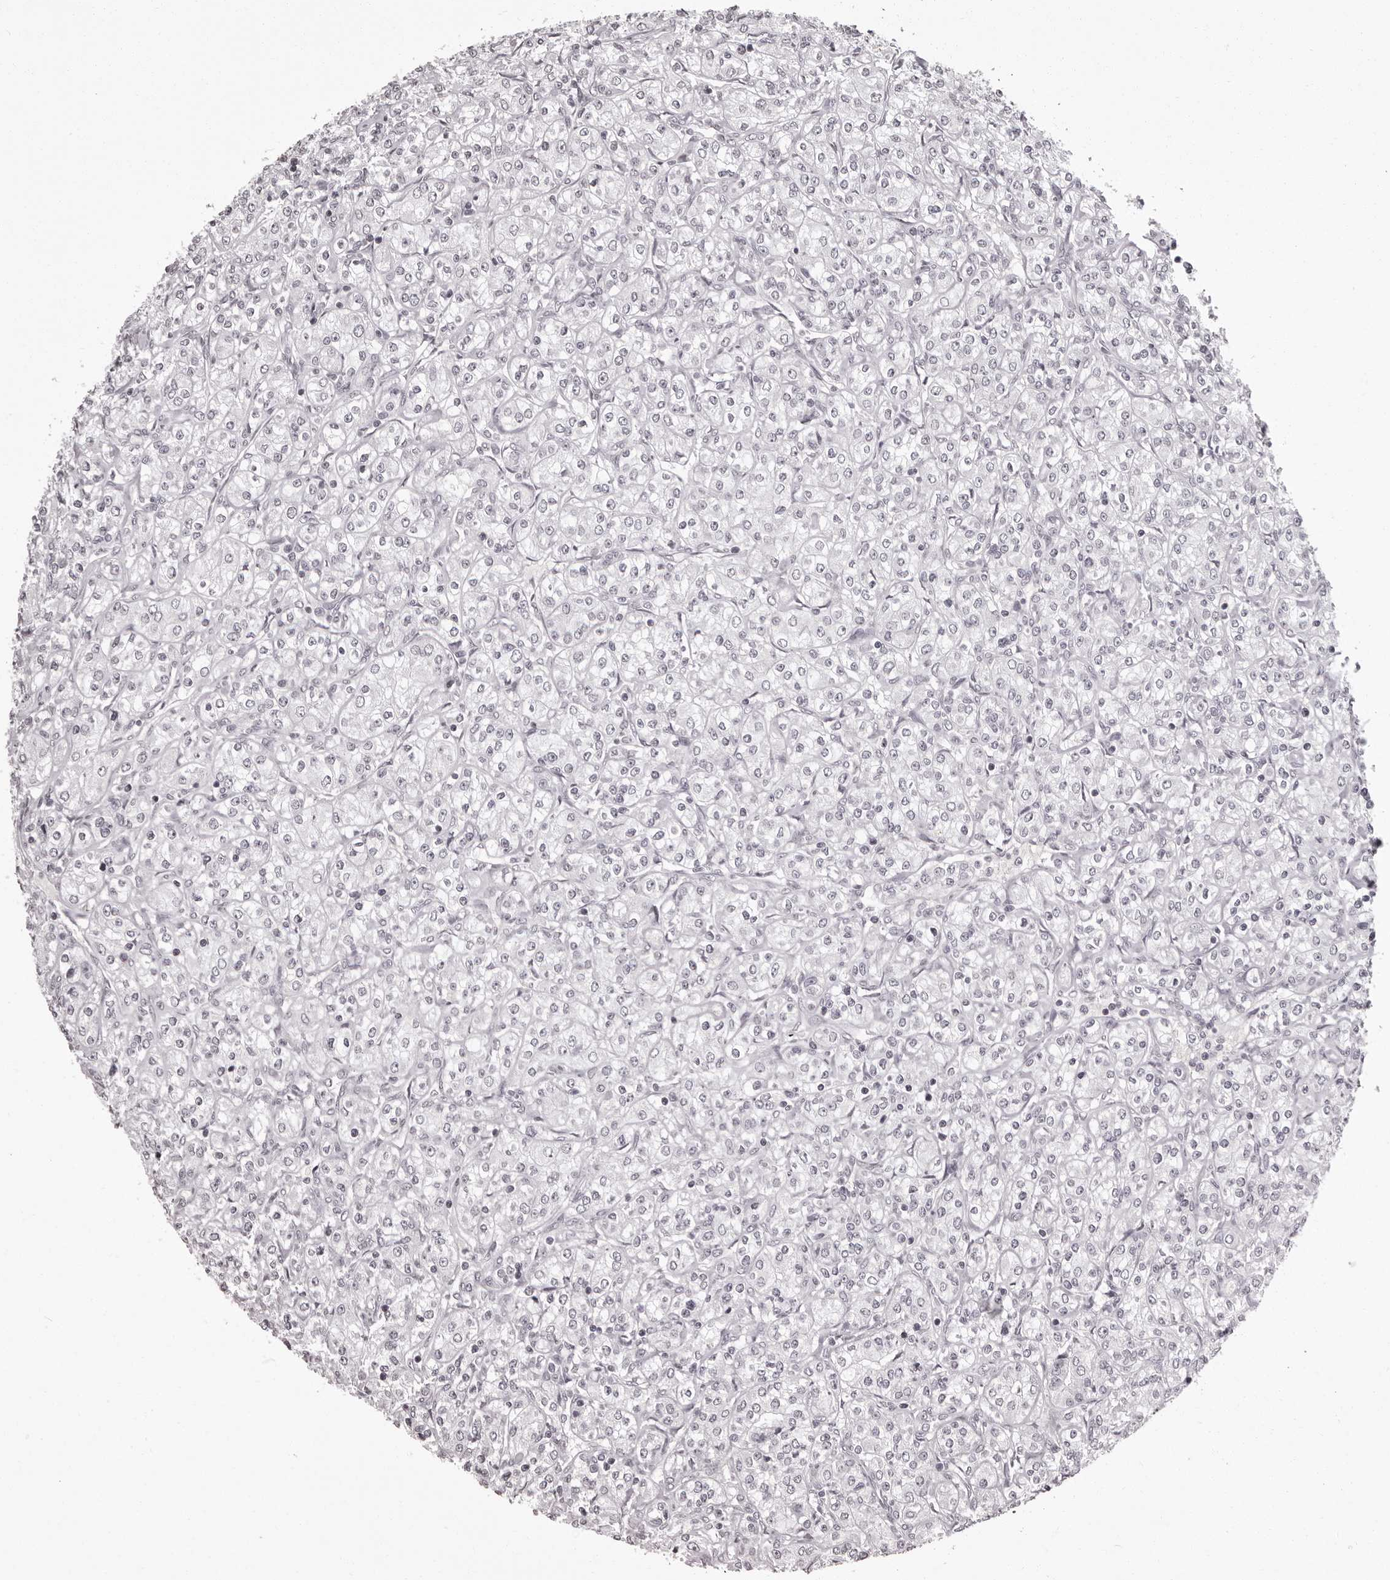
{"staining": {"intensity": "negative", "quantity": "none", "location": "none"}, "tissue": "renal cancer", "cell_type": "Tumor cells", "image_type": "cancer", "snomed": [{"axis": "morphology", "description": "Adenocarcinoma, NOS"}, {"axis": "topography", "description": "Kidney"}], "caption": "Immunohistochemistry (IHC) photomicrograph of renal adenocarcinoma stained for a protein (brown), which exhibits no expression in tumor cells.", "gene": "C8orf74", "patient": {"sex": "male", "age": 77}}